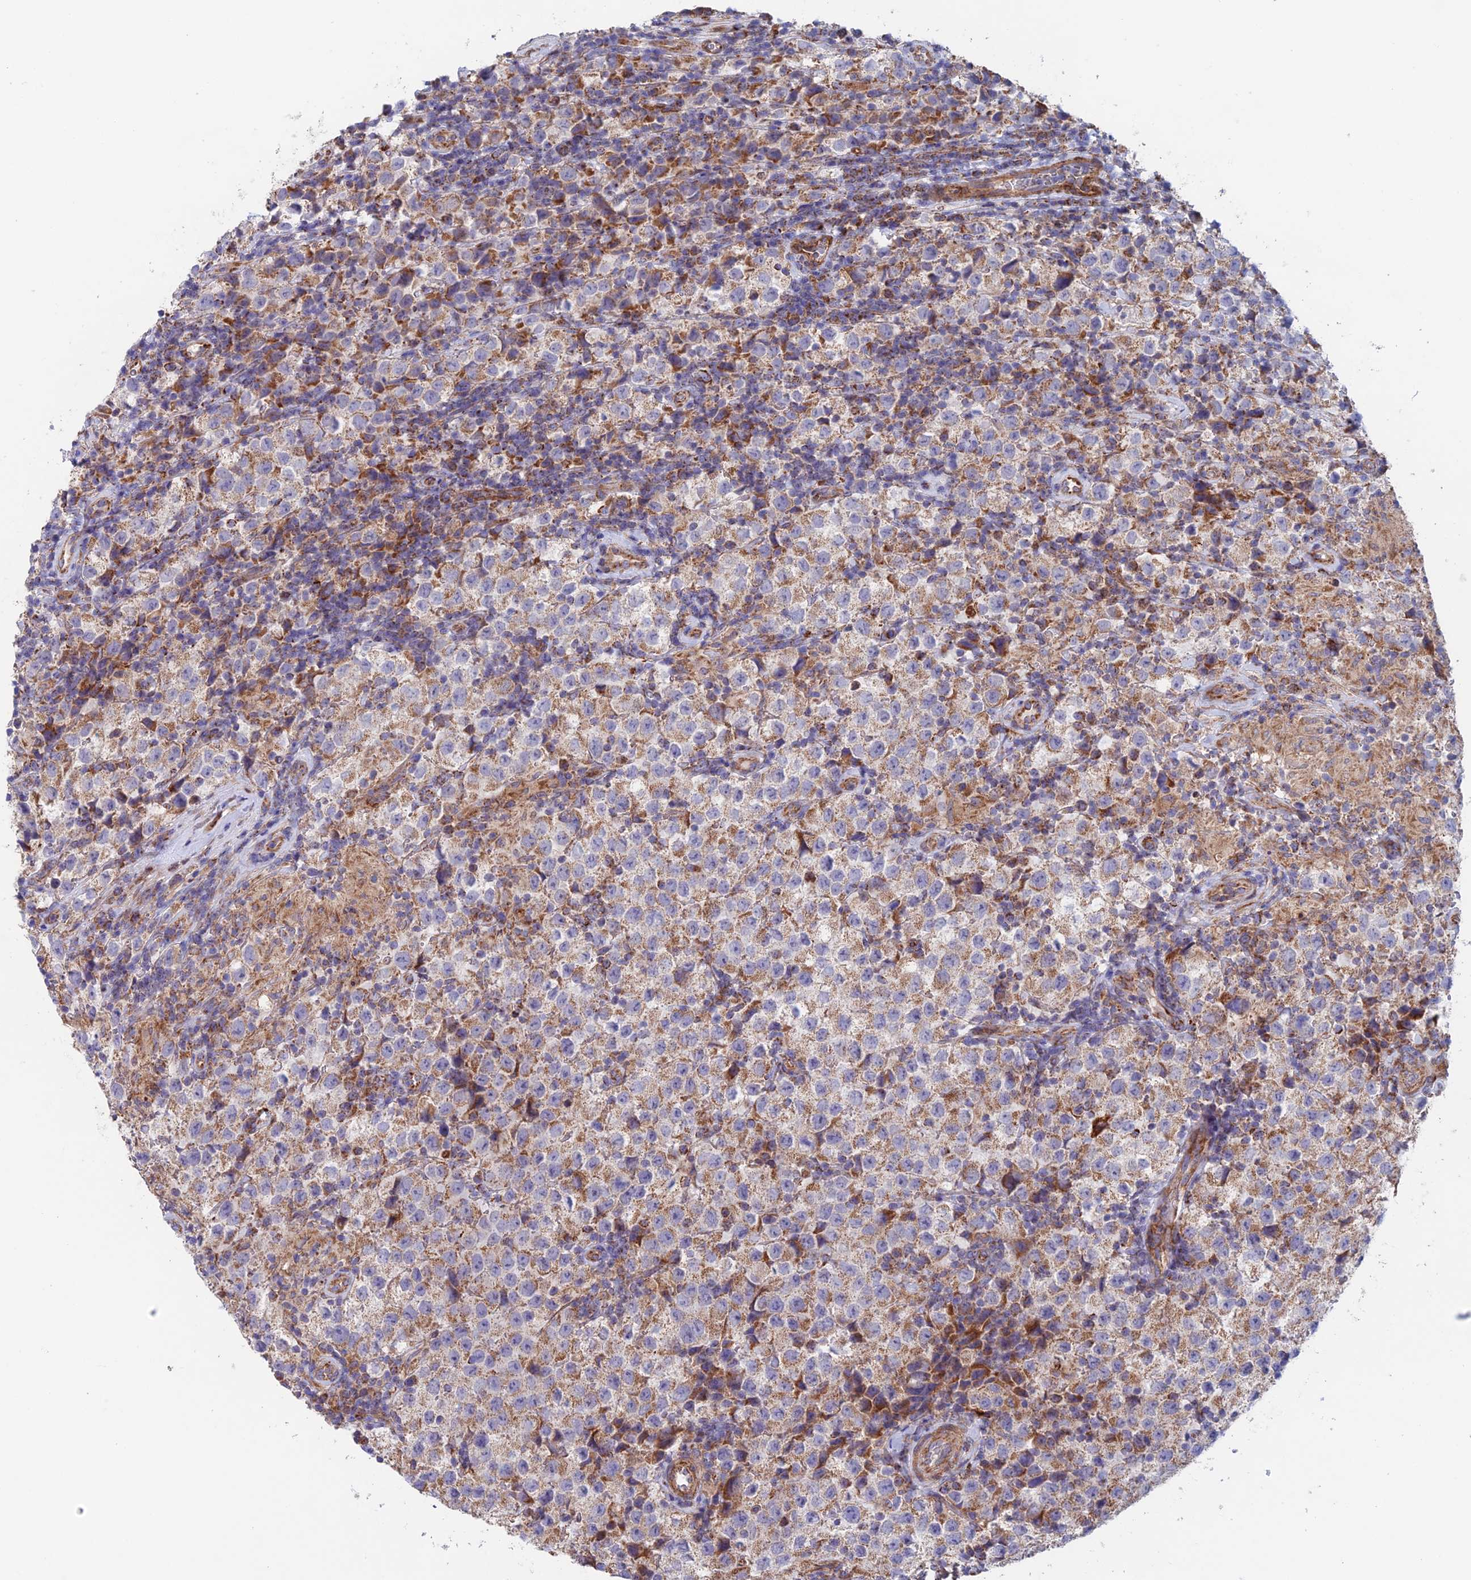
{"staining": {"intensity": "moderate", "quantity": ">75%", "location": "cytoplasmic/membranous"}, "tissue": "testis cancer", "cell_type": "Tumor cells", "image_type": "cancer", "snomed": [{"axis": "morphology", "description": "Seminoma, NOS"}, {"axis": "morphology", "description": "Carcinoma, Embryonal, NOS"}, {"axis": "topography", "description": "Testis"}], "caption": "This image reveals testis seminoma stained with immunohistochemistry to label a protein in brown. The cytoplasmic/membranous of tumor cells show moderate positivity for the protein. Nuclei are counter-stained blue.", "gene": "MRPL1", "patient": {"sex": "male", "age": 41}}